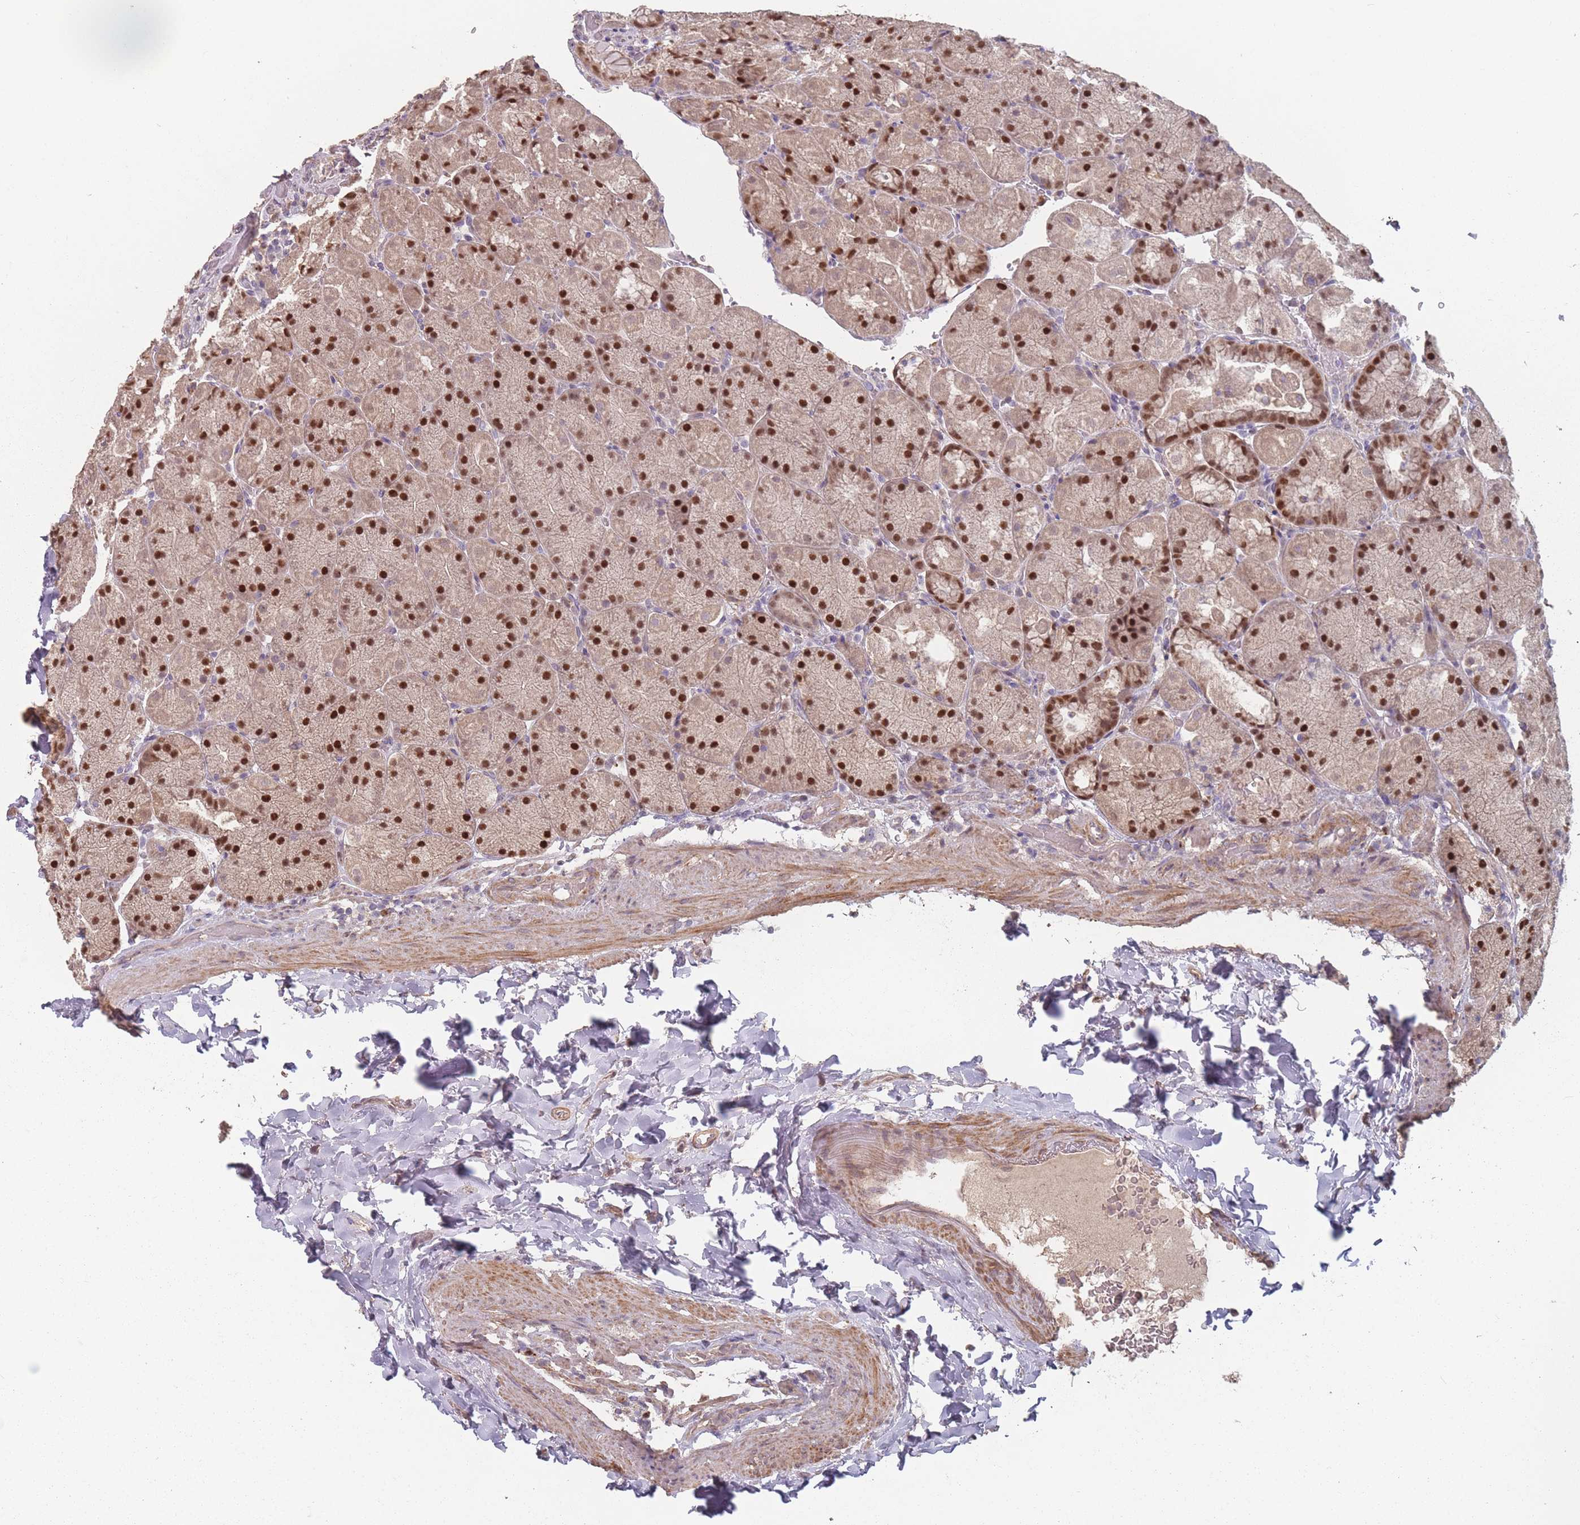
{"staining": {"intensity": "strong", "quantity": ">75%", "location": "cytoplasmic/membranous,nuclear"}, "tissue": "stomach", "cell_type": "Glandular cells", "image_type": "normal", "snomed": [{"axis": "morphology", "description": "Normal tissue, NOS"}, {"axis": "topography", "description": "Stomach, upper"}, {"axis": "topography", "description": "Stomach, lower"}], "caption": "DAB (3,3'-diaminobenzidine) immunohistochemical staining of normal stomach shows strong cytoplasmic/membranous,nuclear protein staining in about >75% of glandular cells. (DAB (3,3'-diaminobenzidine) IHC, brown staining for protein, blue staining for nuclei).", "gene": "ERCC6L", "patient": {"sex": "male", "age": 67}}